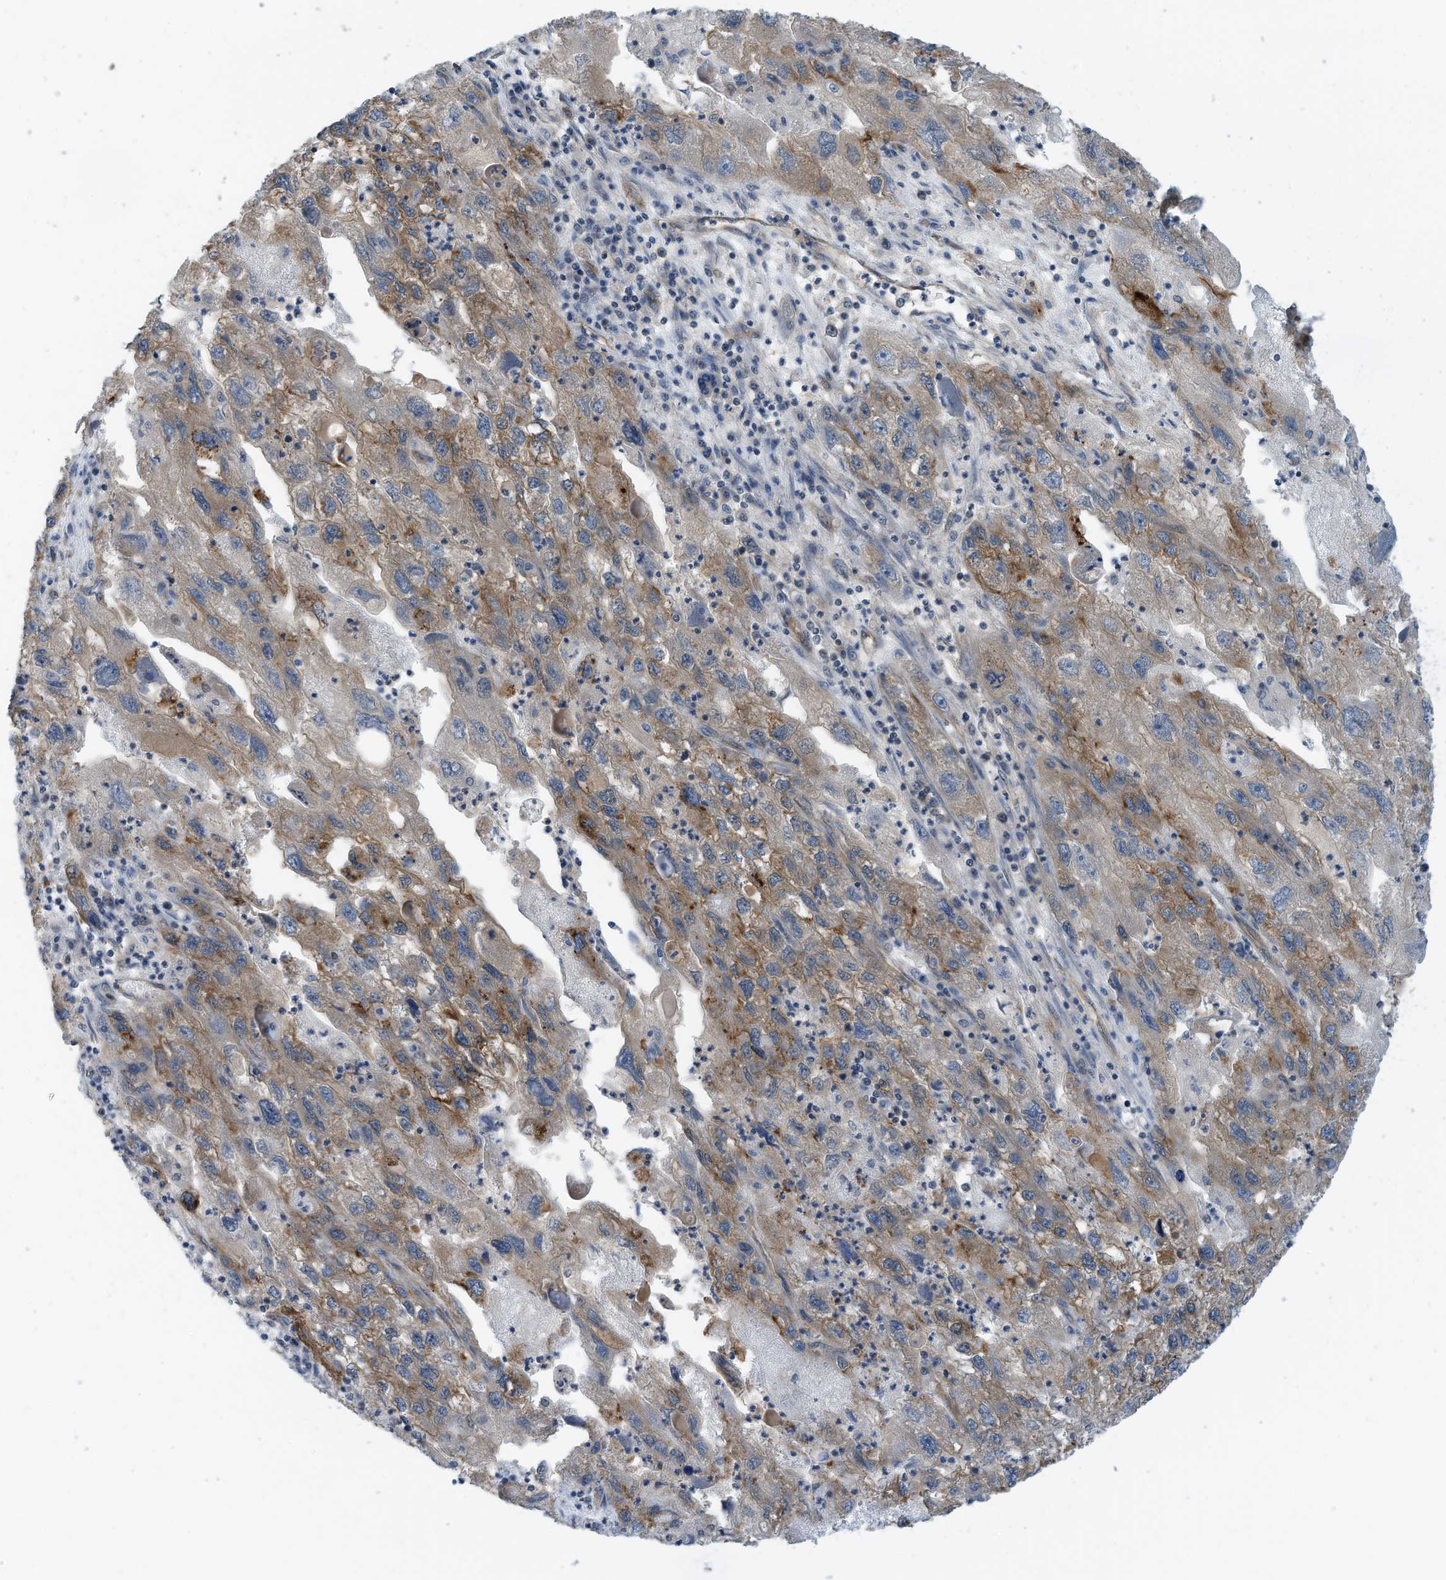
{"staining": {"intensity": "moderate", "quantity": "25%-75%", "location": "cytoplasmic/membranous"}, "tissue": "endometrial cancer", "cell_type": "Tumor cells", "image_type": "cancer", "snomed": [{"axis": "morphology", "description": "Adenocarcinoma, NOS"}, {"axis": "topography", "description": "Endometrium"}], "caption": "Protein expression analysis of human adenocarcinoma (endometrial) reveals moderate cytoplasmic/membranous staining in about 25%-75% of tumor cells. The staining is performed using DAB brown chromogen to label protein expression. The nuclei are counter-stained blue using hematoxylin.", "gene": "REPS1", "patient": {"sex": "female", "age": 49}}